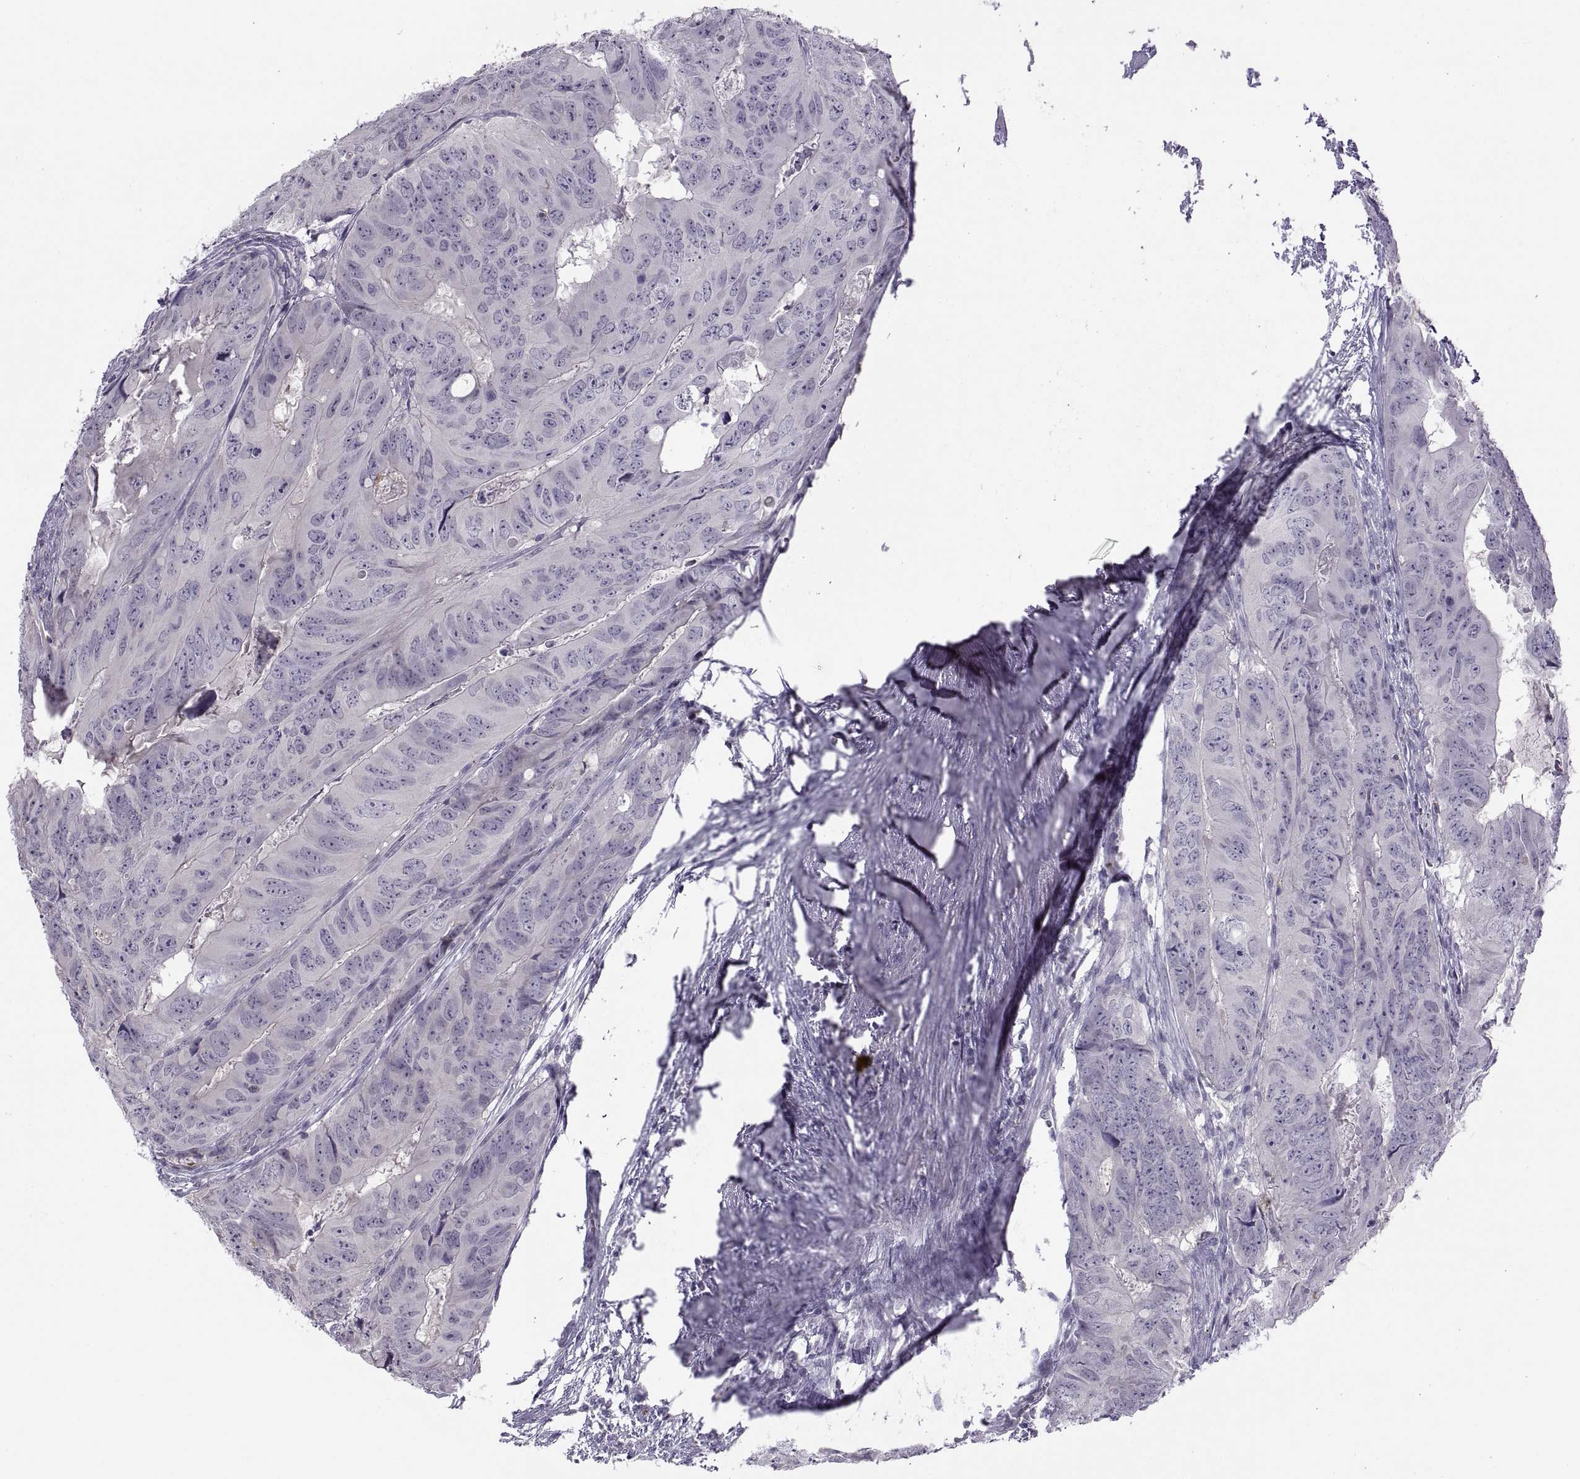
{"staining": {"intensity": "negative", "quantity": "none", "location": "none"}, "tissue": "colorectal cancer", "cell_type": "Tumor cells", "image_type": "cancer", "snomed": [{"axis": "morphology", "description": "Adenocarcinoma, NOS"}, {"axis": "topography", "description": "Colon"}], "caption": "This is an IHC image of adenocarcinoma (colorectal). There is no staining in tumor cells.", "gene": "TTC21A", "patient": {"sex": "male", "age": 79}}